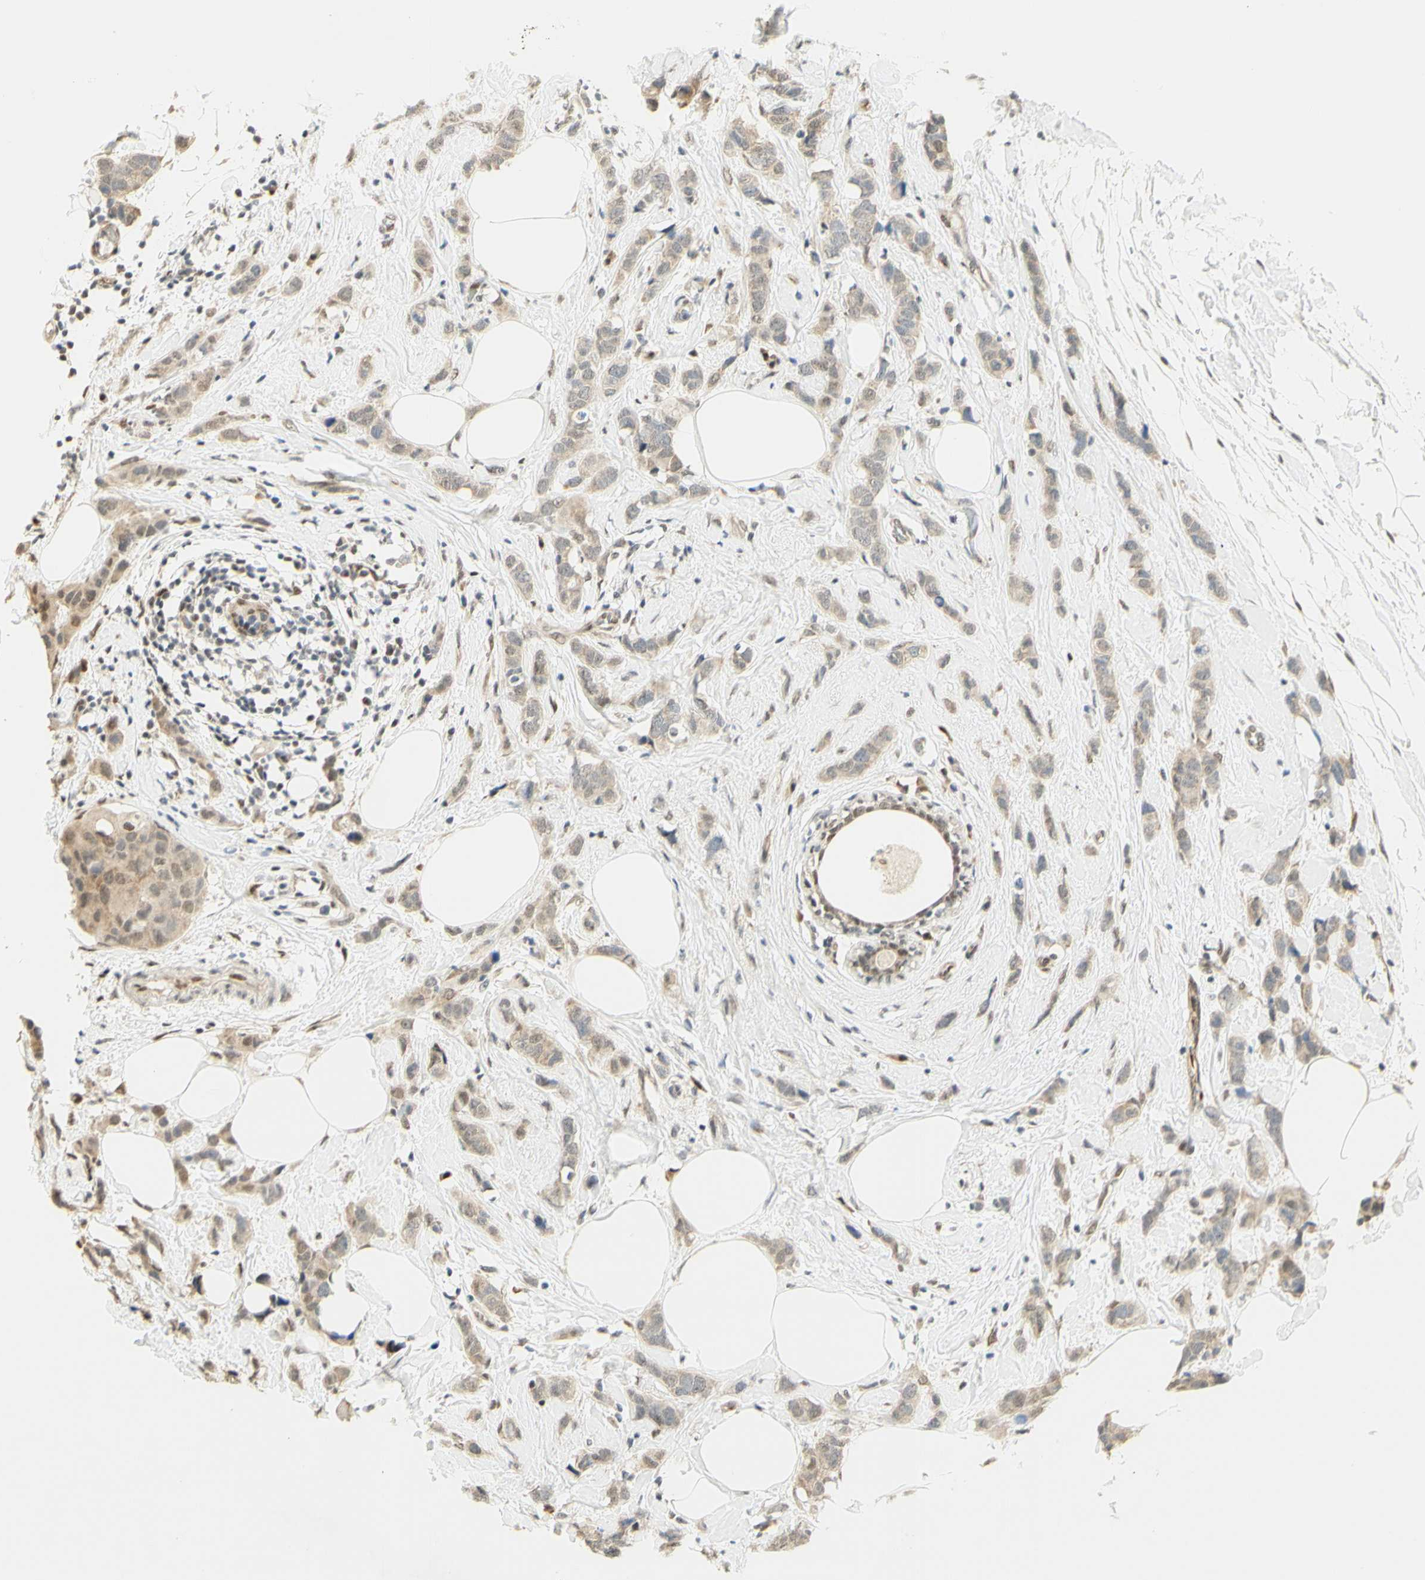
{"staining": {"intensity": "weak", "quantity": ">75%", "location": "cytoplasmic/membranous"}, "tissue": "breast cancer", "cell_type": "Tumor cells", "image_type": "cancer", "snomed": [{"axis": "morphology", "description": "Normal tissue, NOS"}, {"axis": "morphology", "description": "Duct carcinoma"}, {"axis": "topography", "description": "Breast"}], "caption": "IHC staining of breast cancer, which exhibits low levels of weak cytoplasmic/membranous positivity in approximately >75% of tumor cells indicating weak cytoplasmic/membranous protein positivity. The staining was performed using DAB (brown) for protein detection and nuclei were counterstained in hematoxylin (blue).", "gene": "DDX1", "patient": {"sex": "female", "age": 50}}